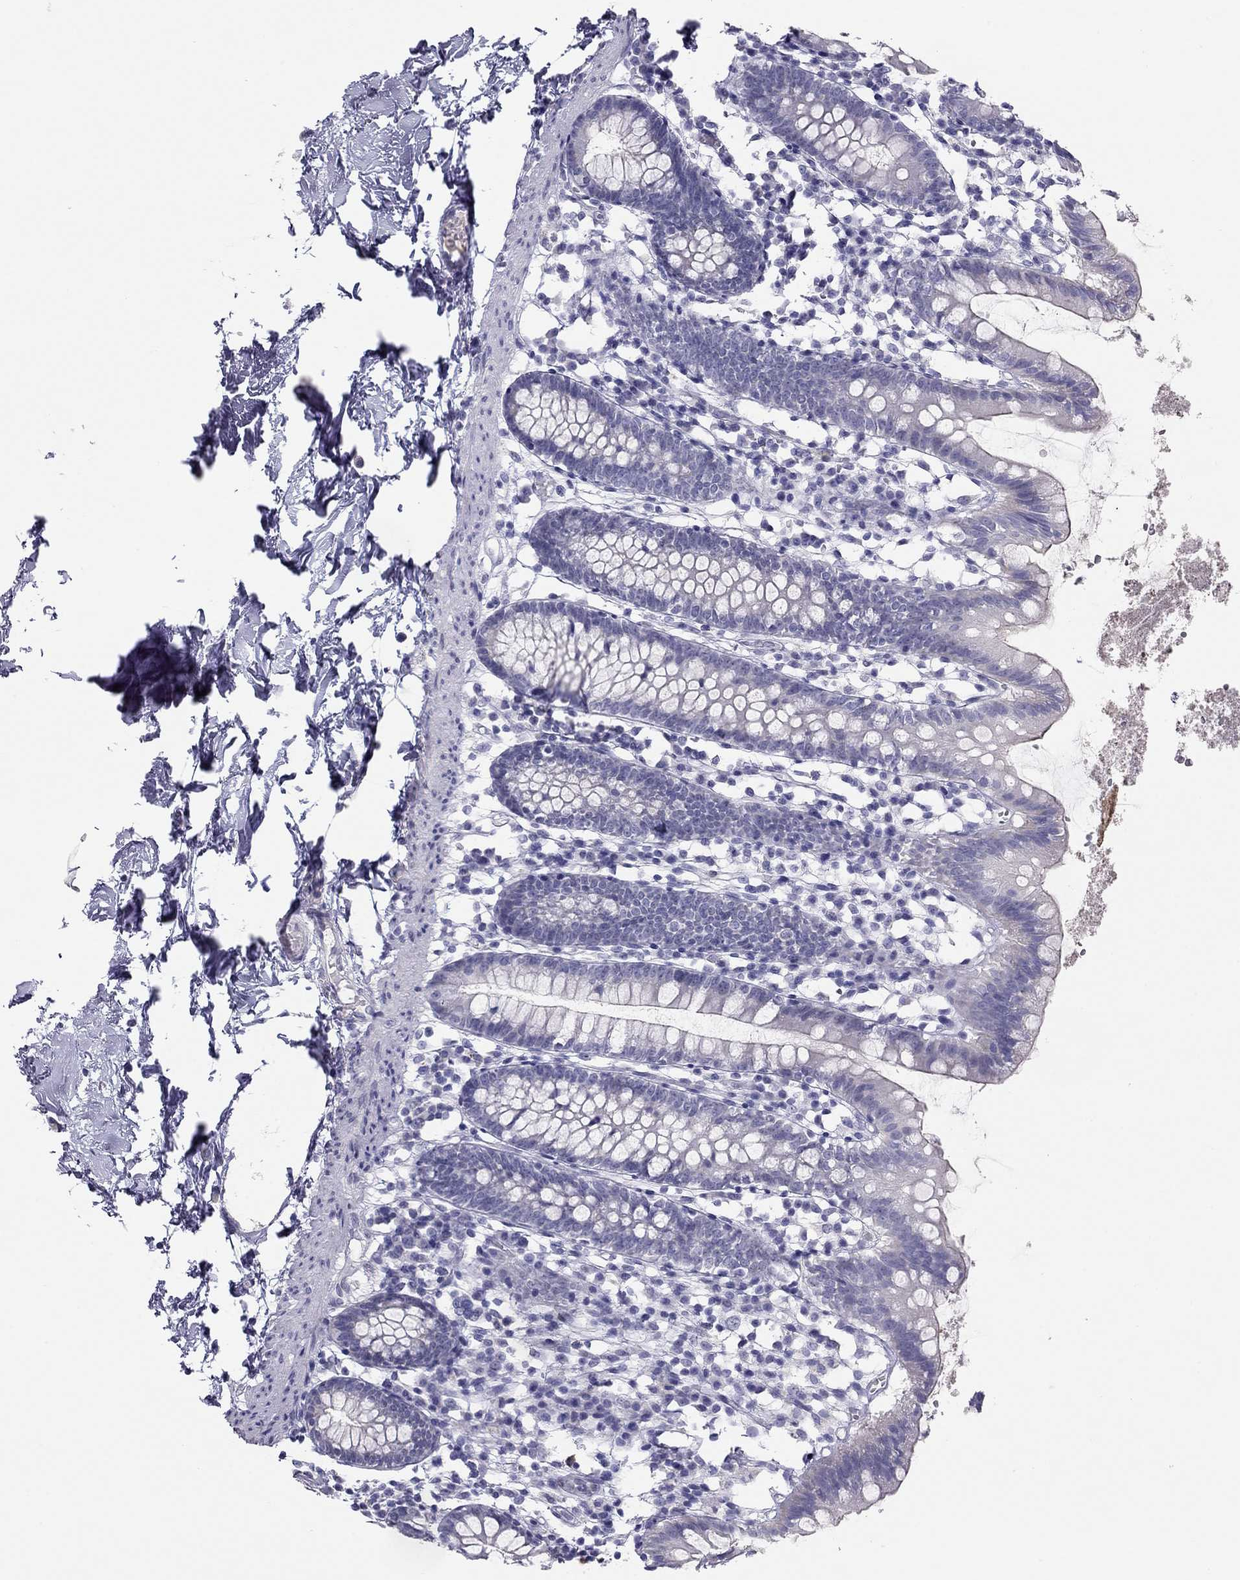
{"staining": {"intensity": "weak", "quantity": "<25%", "location": "cytoplasmic/membranous"}, "tissue": "small intestine", "cell_type": "Glandular cells", "image_type": "normal", "snomed": [{"axis": "morphology", "description": "Normal tissue, NOS"}, {"axis": "topography", "description": "Small intestine"}], "caption": "An image of human small intestine is negative for staining in glandular cells. (Brightfield microscopy of DAB (3,3'-diaminobenzidine) immunohistochemistry at high magnification).", "gene": "KCNV2", "patient": {"sex": "female", "age": 90}}